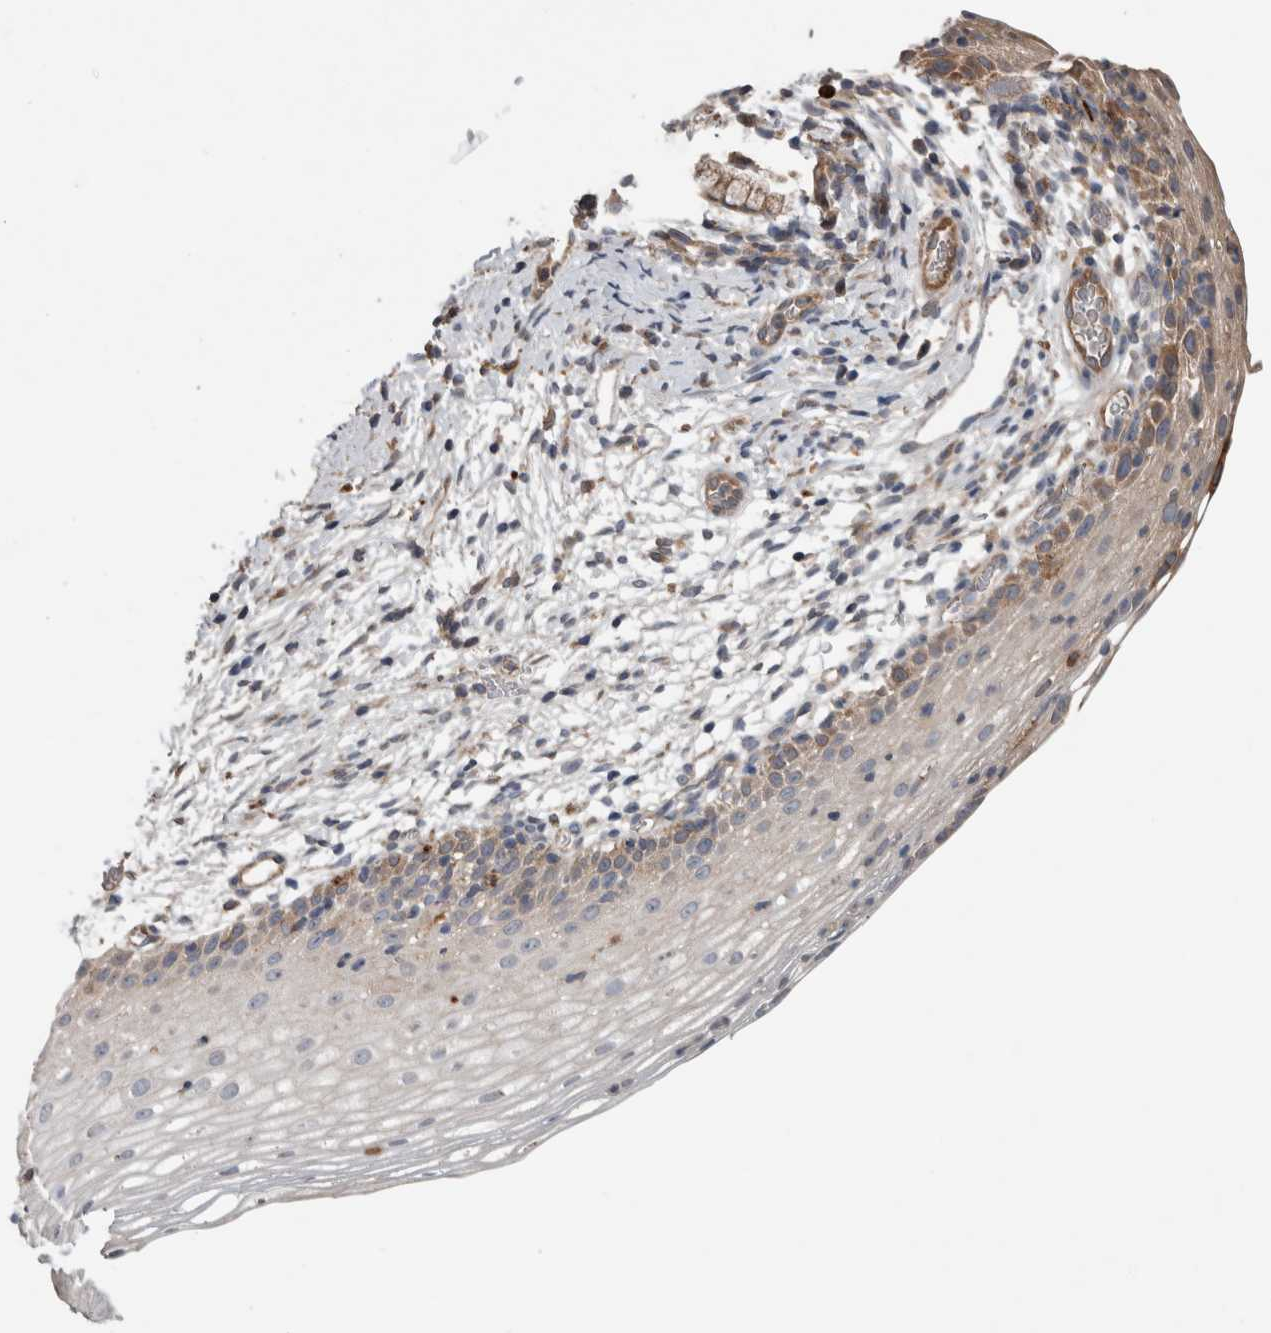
{"staining": {"intensity": "weak", "quantity": "<25%", "location": "cytoplasmic/membranous"}, "tissue": "cervix", "cell_type": "Squamous epithelial cells", "image_type": "normal", "snomed": [{"axis": "morphology", "description": "Normal tissue, NOS"}, {"axis": "topography", "description": "Cervix"}], "caption": "IHC of normal human cervix demonstrates no staining in squamous epithelial cells.", "gene": "TARBP1", "patient": {"sex": "female", "age": 72}}